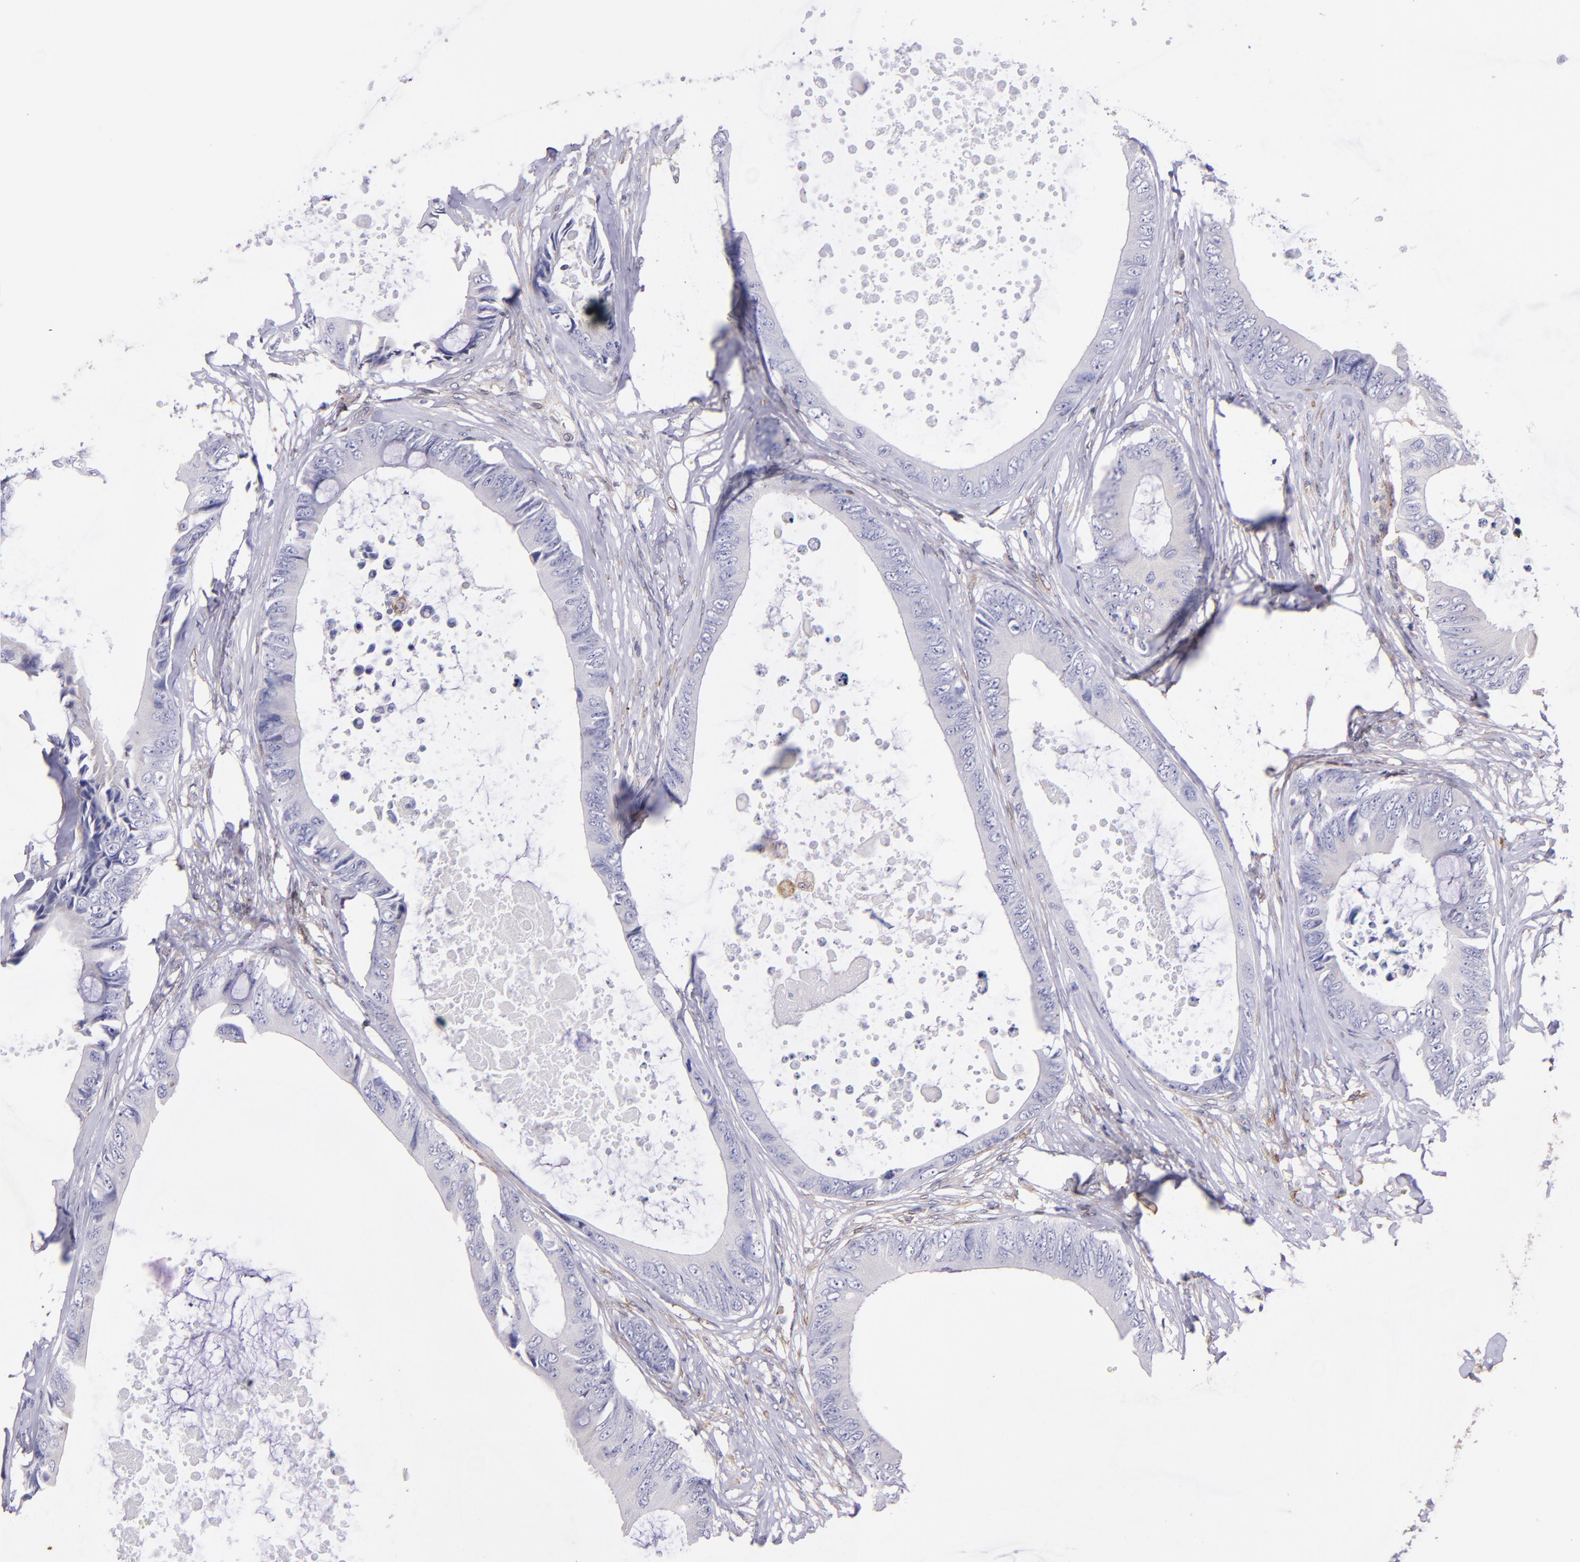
{"staining": {"intensity": "negative", "quantity": "none", "location": "none"}, "tissue": "colorectal cancer", "cell_type": "Tumor cells", "image_type": "cancer", "snomed": [{"axis": "morphology", "description": "Normal tissue, NOS"}, {"axis": "morphology", "description": "Adenocarcinoma, NOS"}, {"axis": "topography", "description": "Rectum"}, {"axis": "topography", "description": "Peripheral nerve tissue"}], "caption": "Human colorectal adenocarcinoma stained for a protein using IHC displays no positivity in tumor cells.", "gene": "RET", "patient": {"sex": "female", "age": 77}}